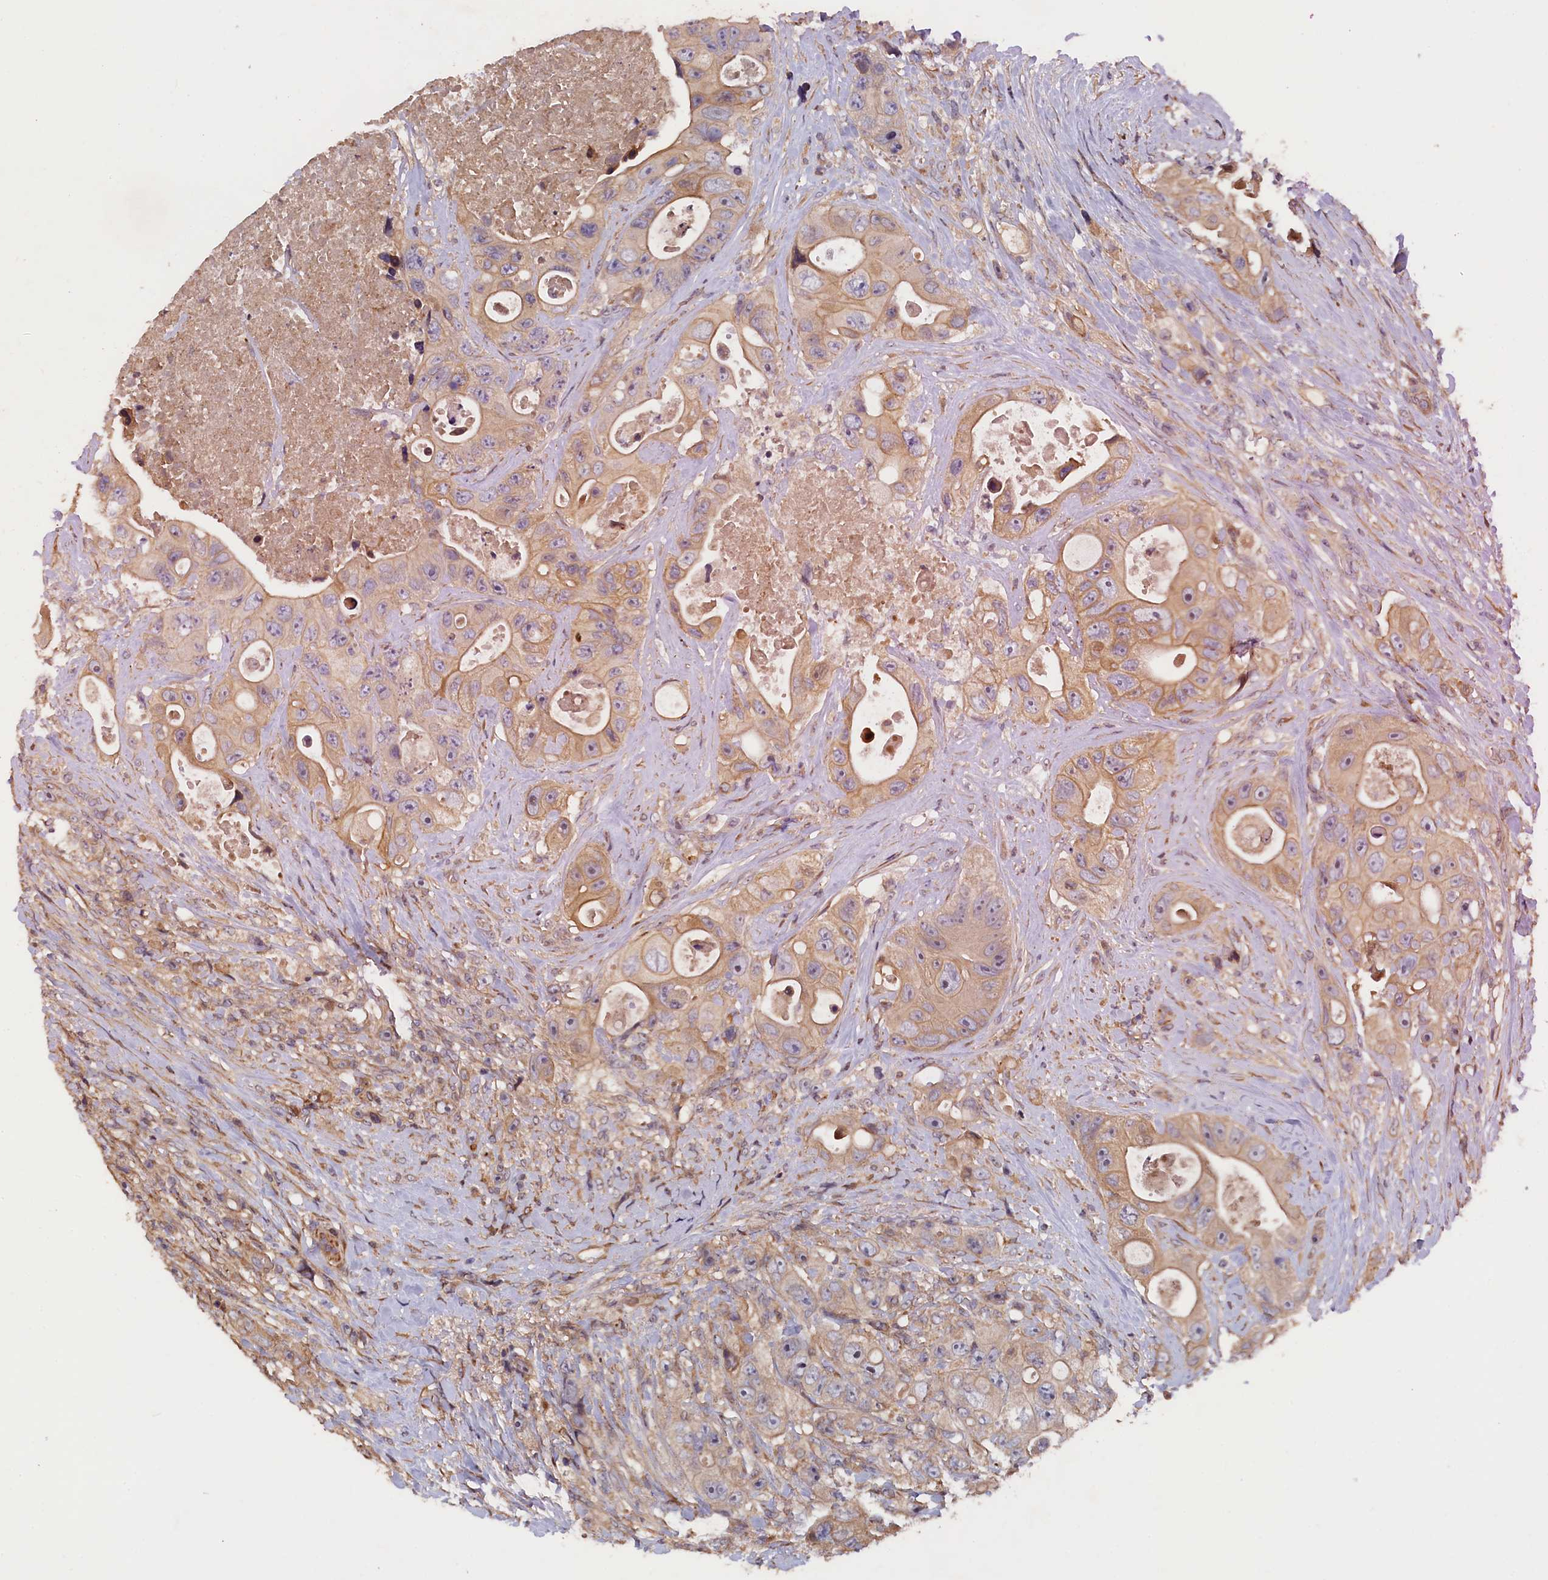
{"staining": {"intensity": "weak", "quantity": ">75%", "location": "cytoplasmic/membranous"}, "tissue": "colorectal cancer", "cell_type": "Tumor cells", "image_type": "cancer", "snomed": [{"axis": "morphology", "description": "Adenocarcinoma, NOS"}, {"axis": "topography", "description": "Colon"}], "caption": "Brown immunohistochemical staining in human colorectal cancer (adenocarcinoma) exhibits weak cytoplasmic/membranous expression in about >75% of tumor cells. (IHC, brightfield microscopy, high magnification).", "gene": "GREB1L", "patient": {"sex": "female", "age": 46}}